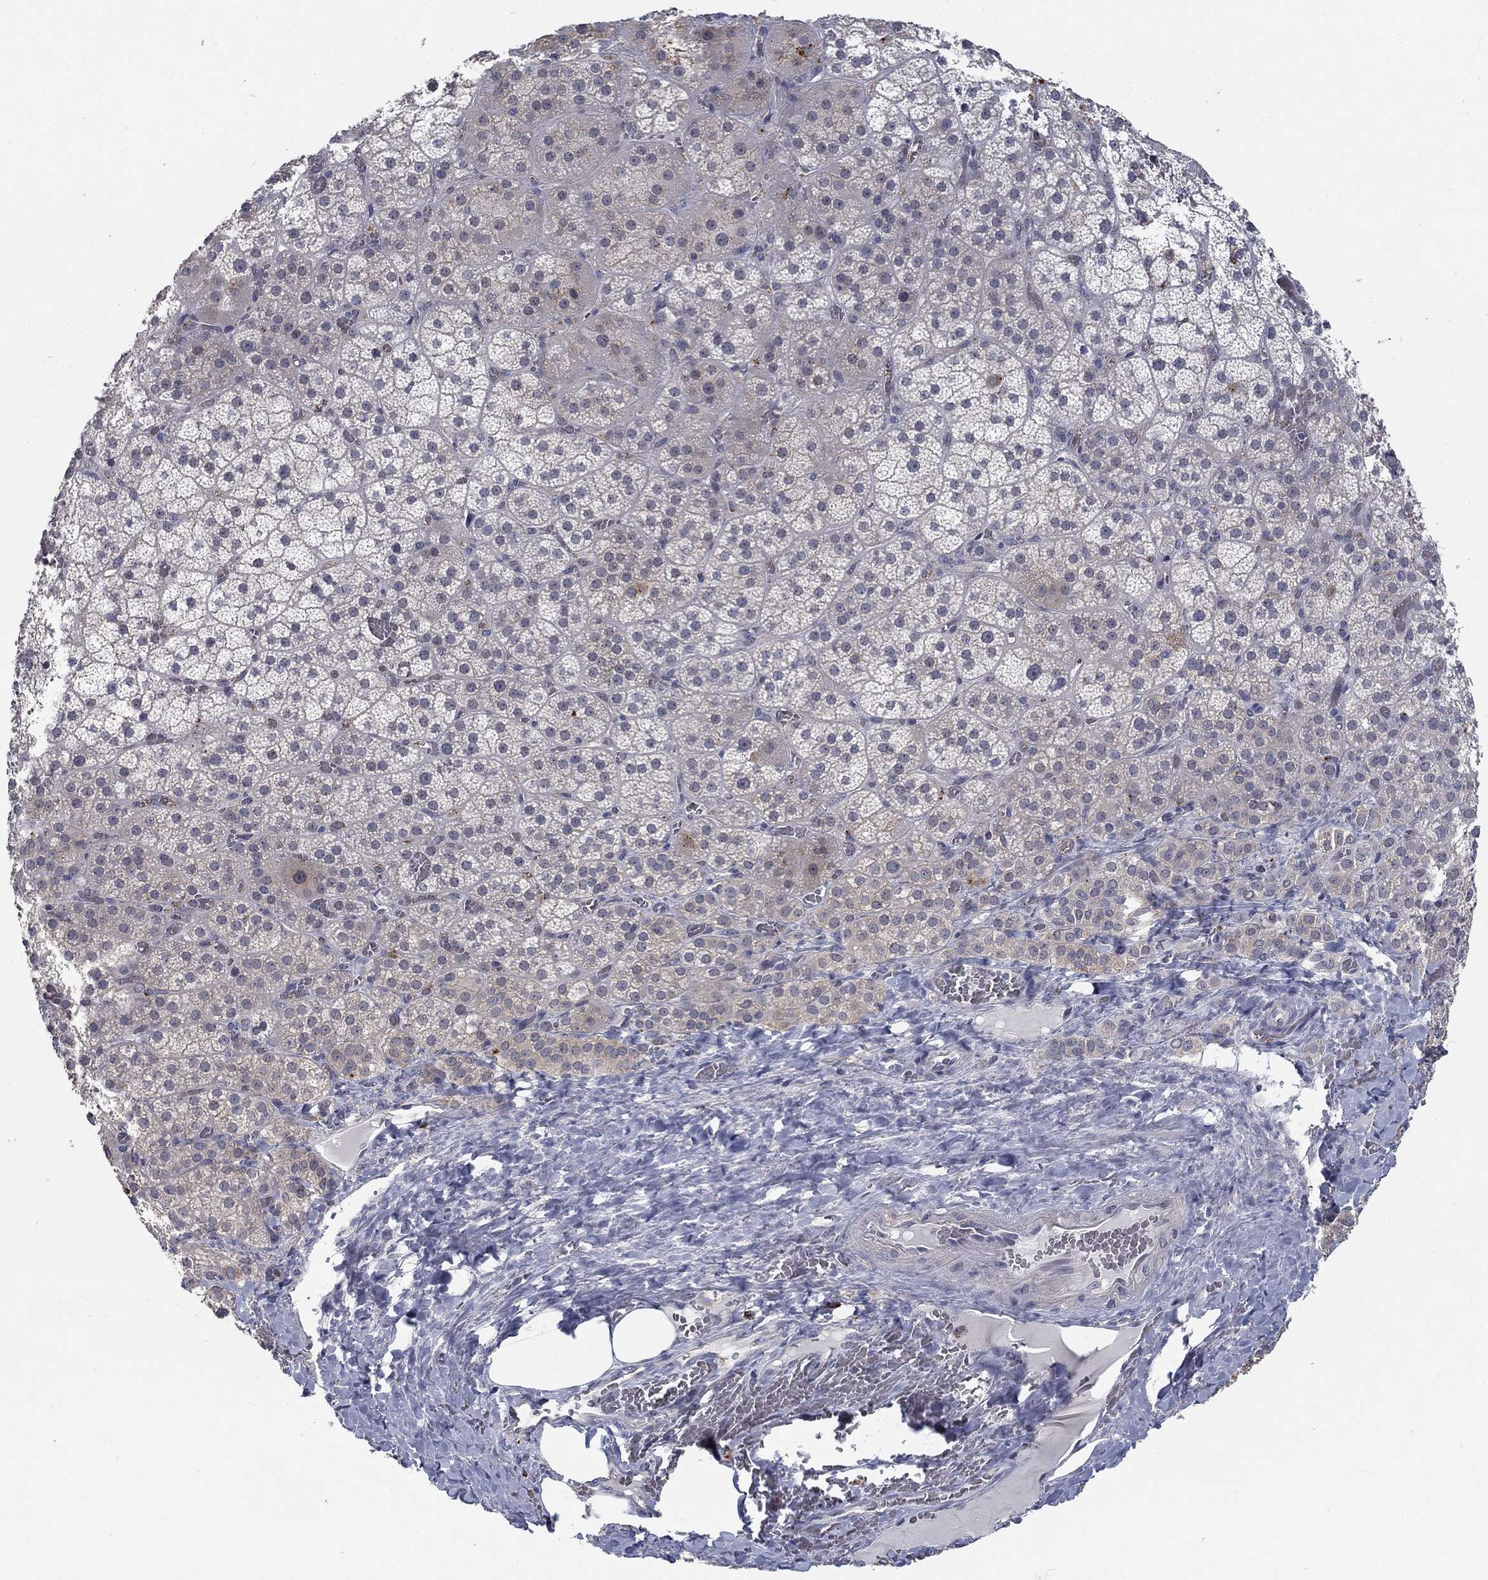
{"staining": {"intensity": "strong", "quantity": "<25%", "location": "cytoplasmic/membranous,nuclear"}, "tissue": "adrenal gland", "cell_type": "Glandular cells", "image_type": "normal", "snomed": [{"axis": "morphology", "description": "Normal tissue, NOS"}, {"axis": "topography", "description": "Adrenal gland"}], "caption": "Protein staining demonstrates strong cytoplasmic/membranous,nuclear staining in approximately <25% of glandular cells in unremarkable adrenal gland. (Brightfield microscopy of DAB IHC at high magnification).", "gene": "MTSS2", "patient": {"sex": "male", "age": 57}}